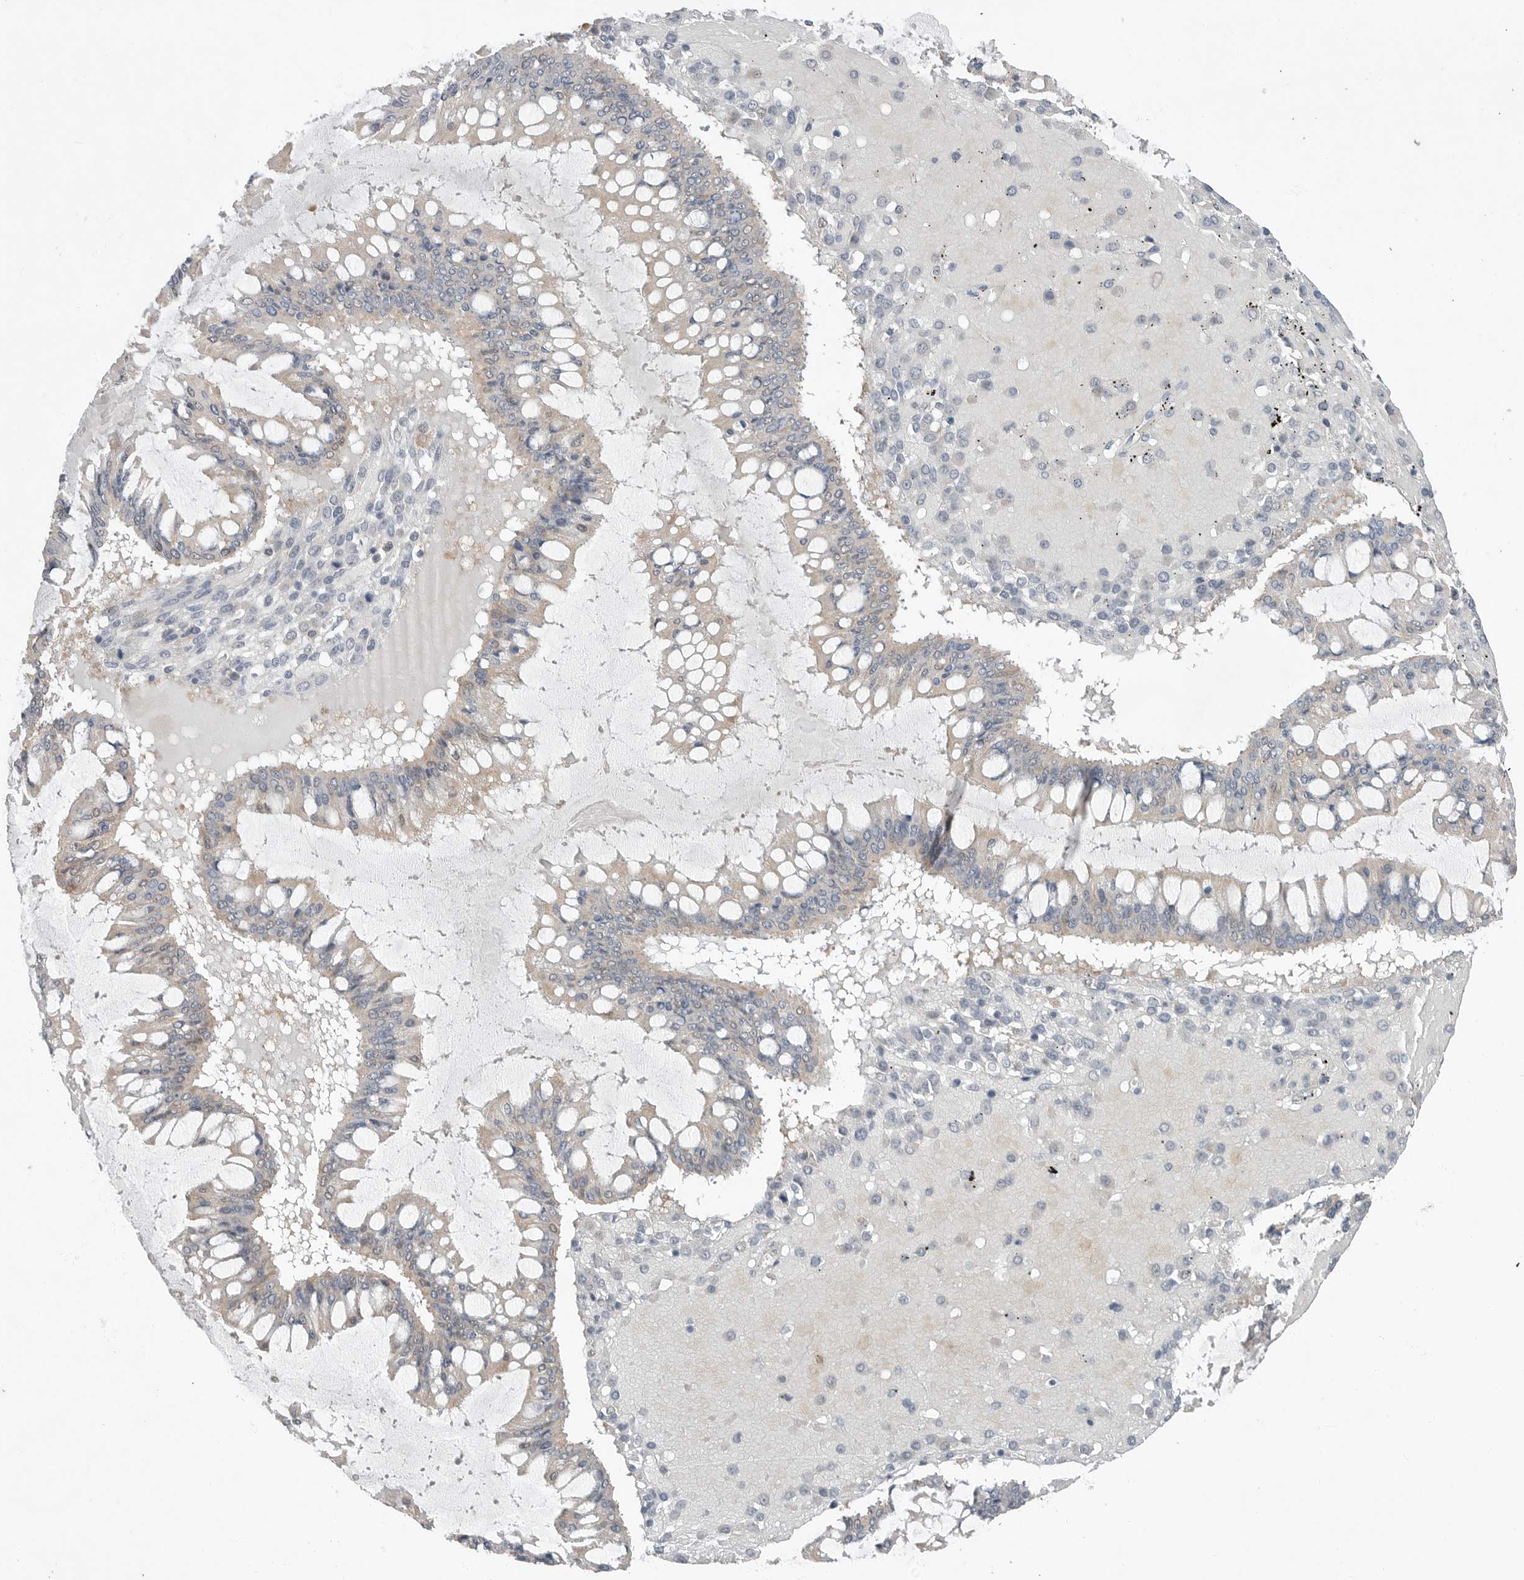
{"staining": {"intensity": "negative", "quantity": "none", "location": "none"}, "tissue": "ovarian cancer", "cell_type": "Tumor cells", "image_type": "cancer", "snomed": [{"axis": "morphology", "description": "Cystadenocarcinoma, mucinous, NOS"}, {"axis": "topography", "description": "Ovary"}], "caption": "This is an immunohistochemistry photomicrograph of ovarian cancer (mucinous cystadenocarcinoma). There is no staining in tumor cells.", "gene": "MFAP3L", "patient": {"sex": "female", "age": 73}}